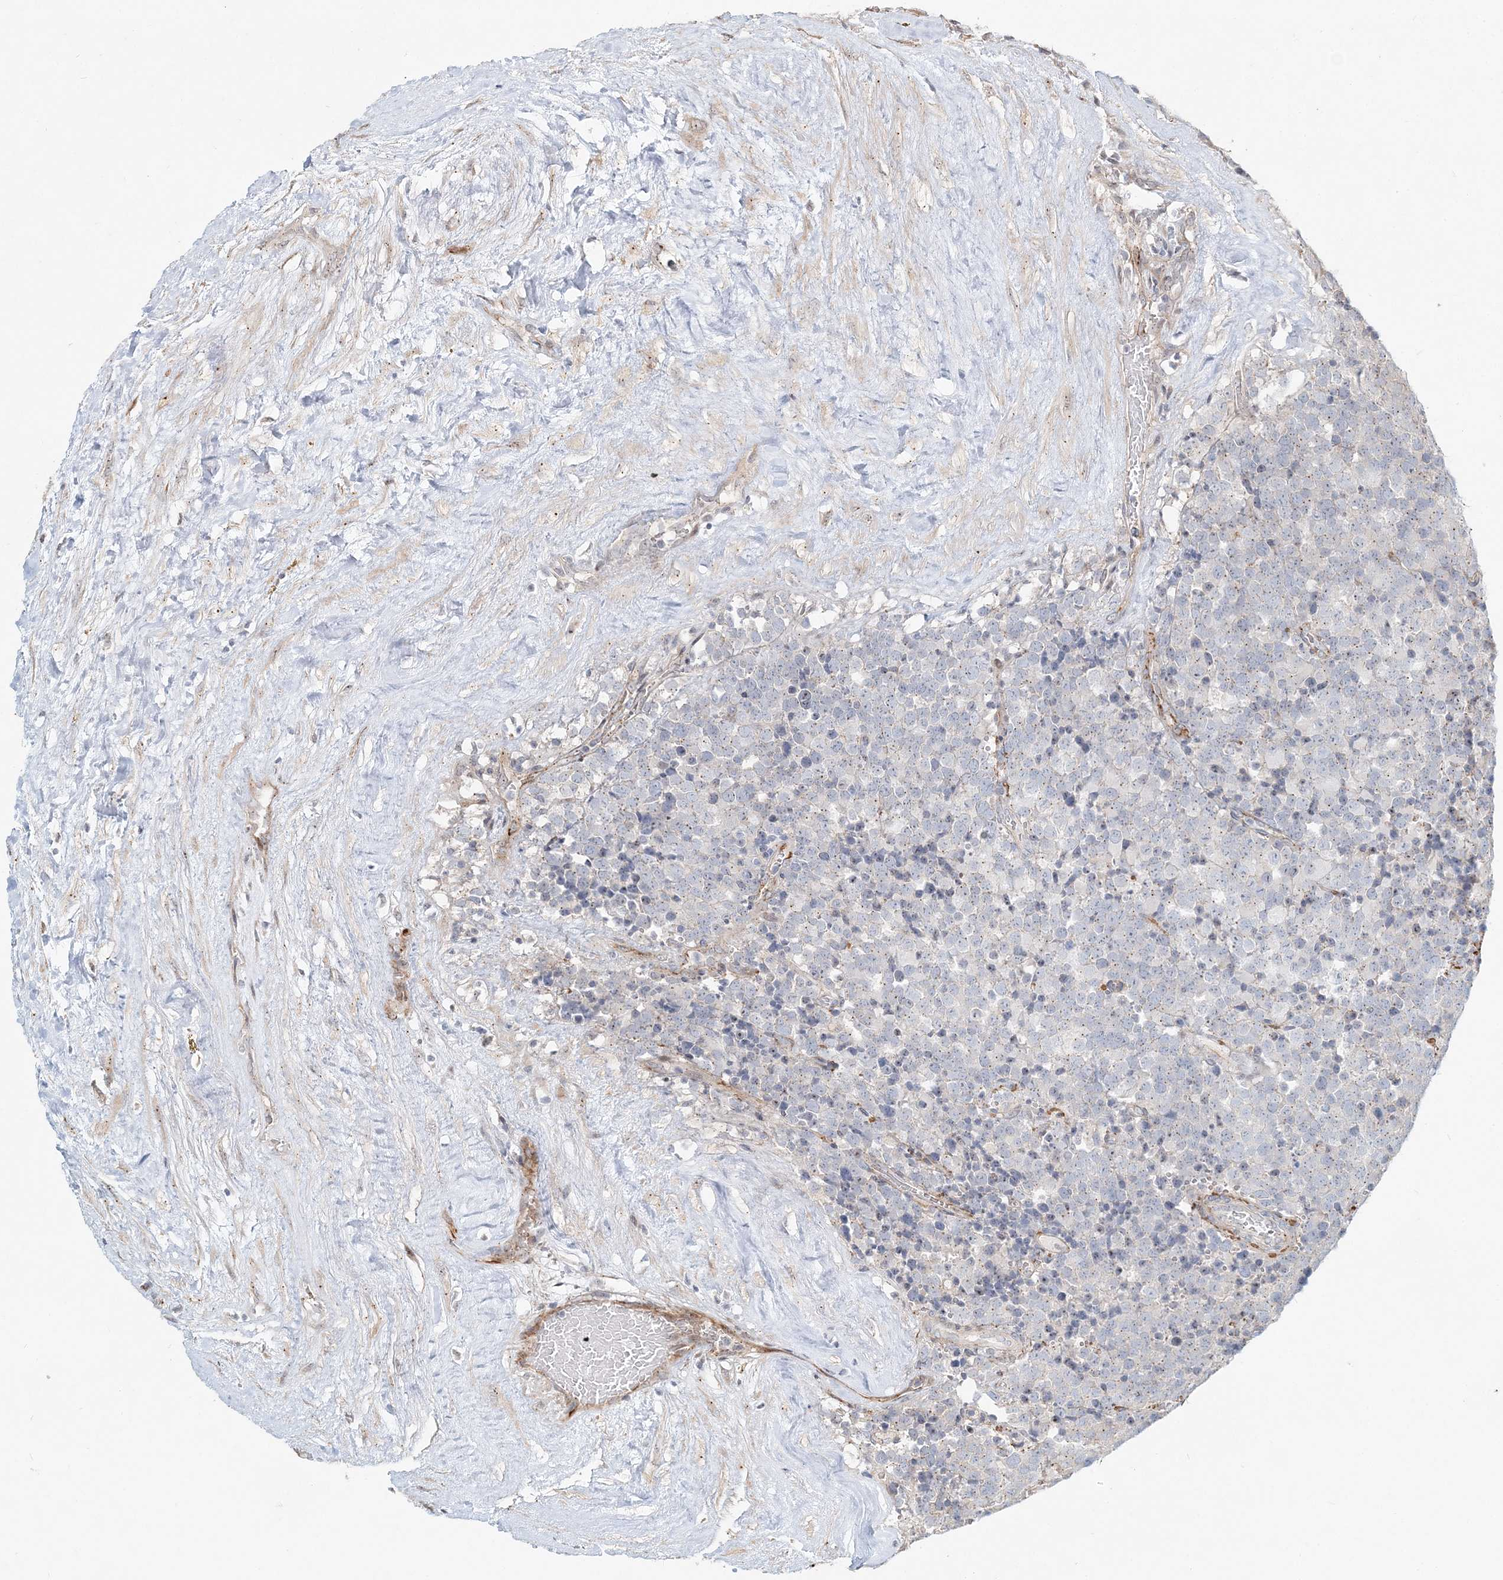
{"staining": {"intensity": "negative", "quantity": "none", "location": "none"}, "tissue": "testis cancer", "cell_type": "Tumor cells", "image_type": "cancer", "snomed": [{"axis": "morphology", "description": "Seminoma, NOS"}, {"axis": "topography", "description": "Testis"}], "caption": "Immunohistochemistry histopathology image of neoplastic tissue: testis cancer stained with DAB (3,3'-diaminobenzidine) exhibits no significant protein positivity in tumor cells.", "gene": "CXXC5", "patient": {"sex": "male", "age": 71}}